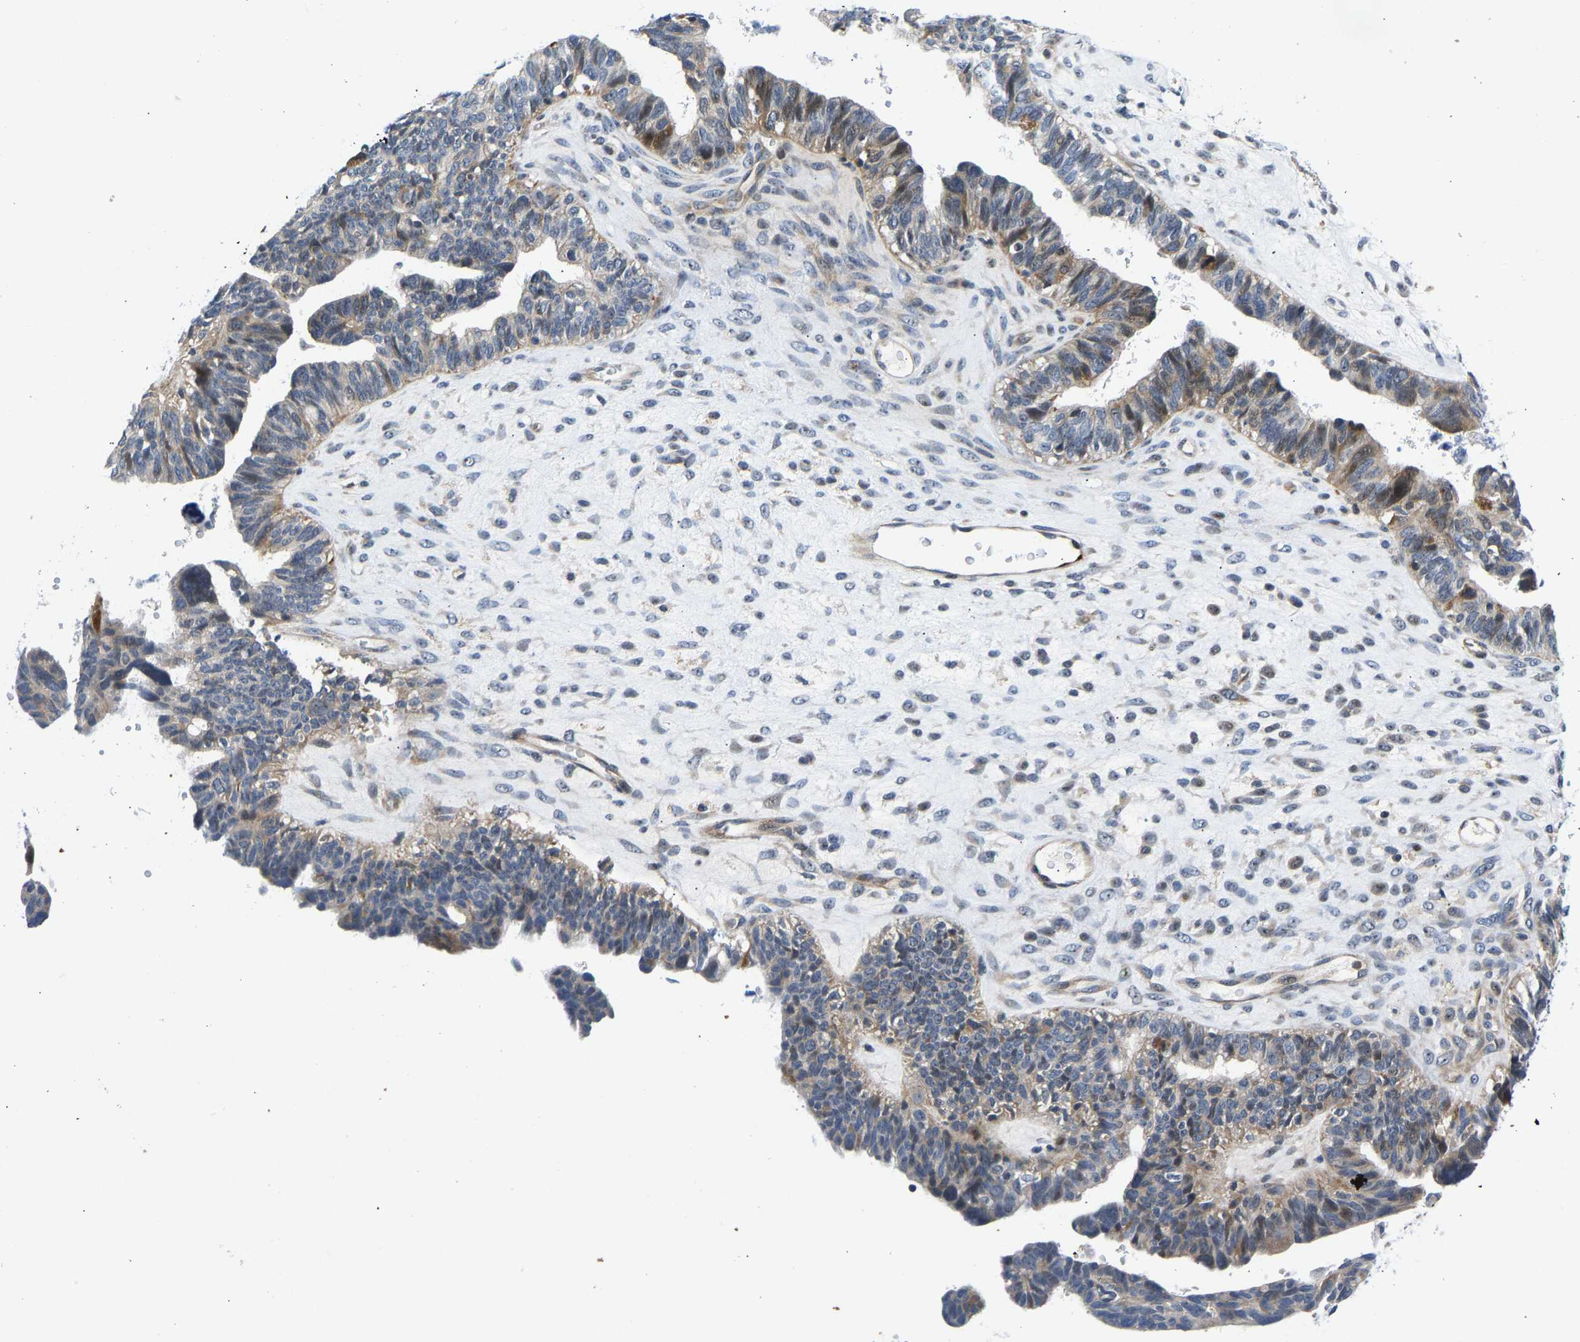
{"staining": {"intensity": "weak", "quantity": "25%-75%", "location": "cytoplasmic/membranous,nuclear"}, "tissue": "ovarian cancer", "cell_type": "Tumor cells", "image_type": "cancer", "snomed": [{"axis": "morphology", "description": "Cystadenocarcinoma, serous, NOS"}, {"axis": "topography", "description": "Ovary"}], "caption": "Weak cytoplasmic/membranous and nuclear protein staining is seen in approximately 25%-75% of tumor cells in ovarian cancer (serous cystadenocarcinoma).", "gene": "RESF1", "patient": {"sex": "female", "age": 79}}